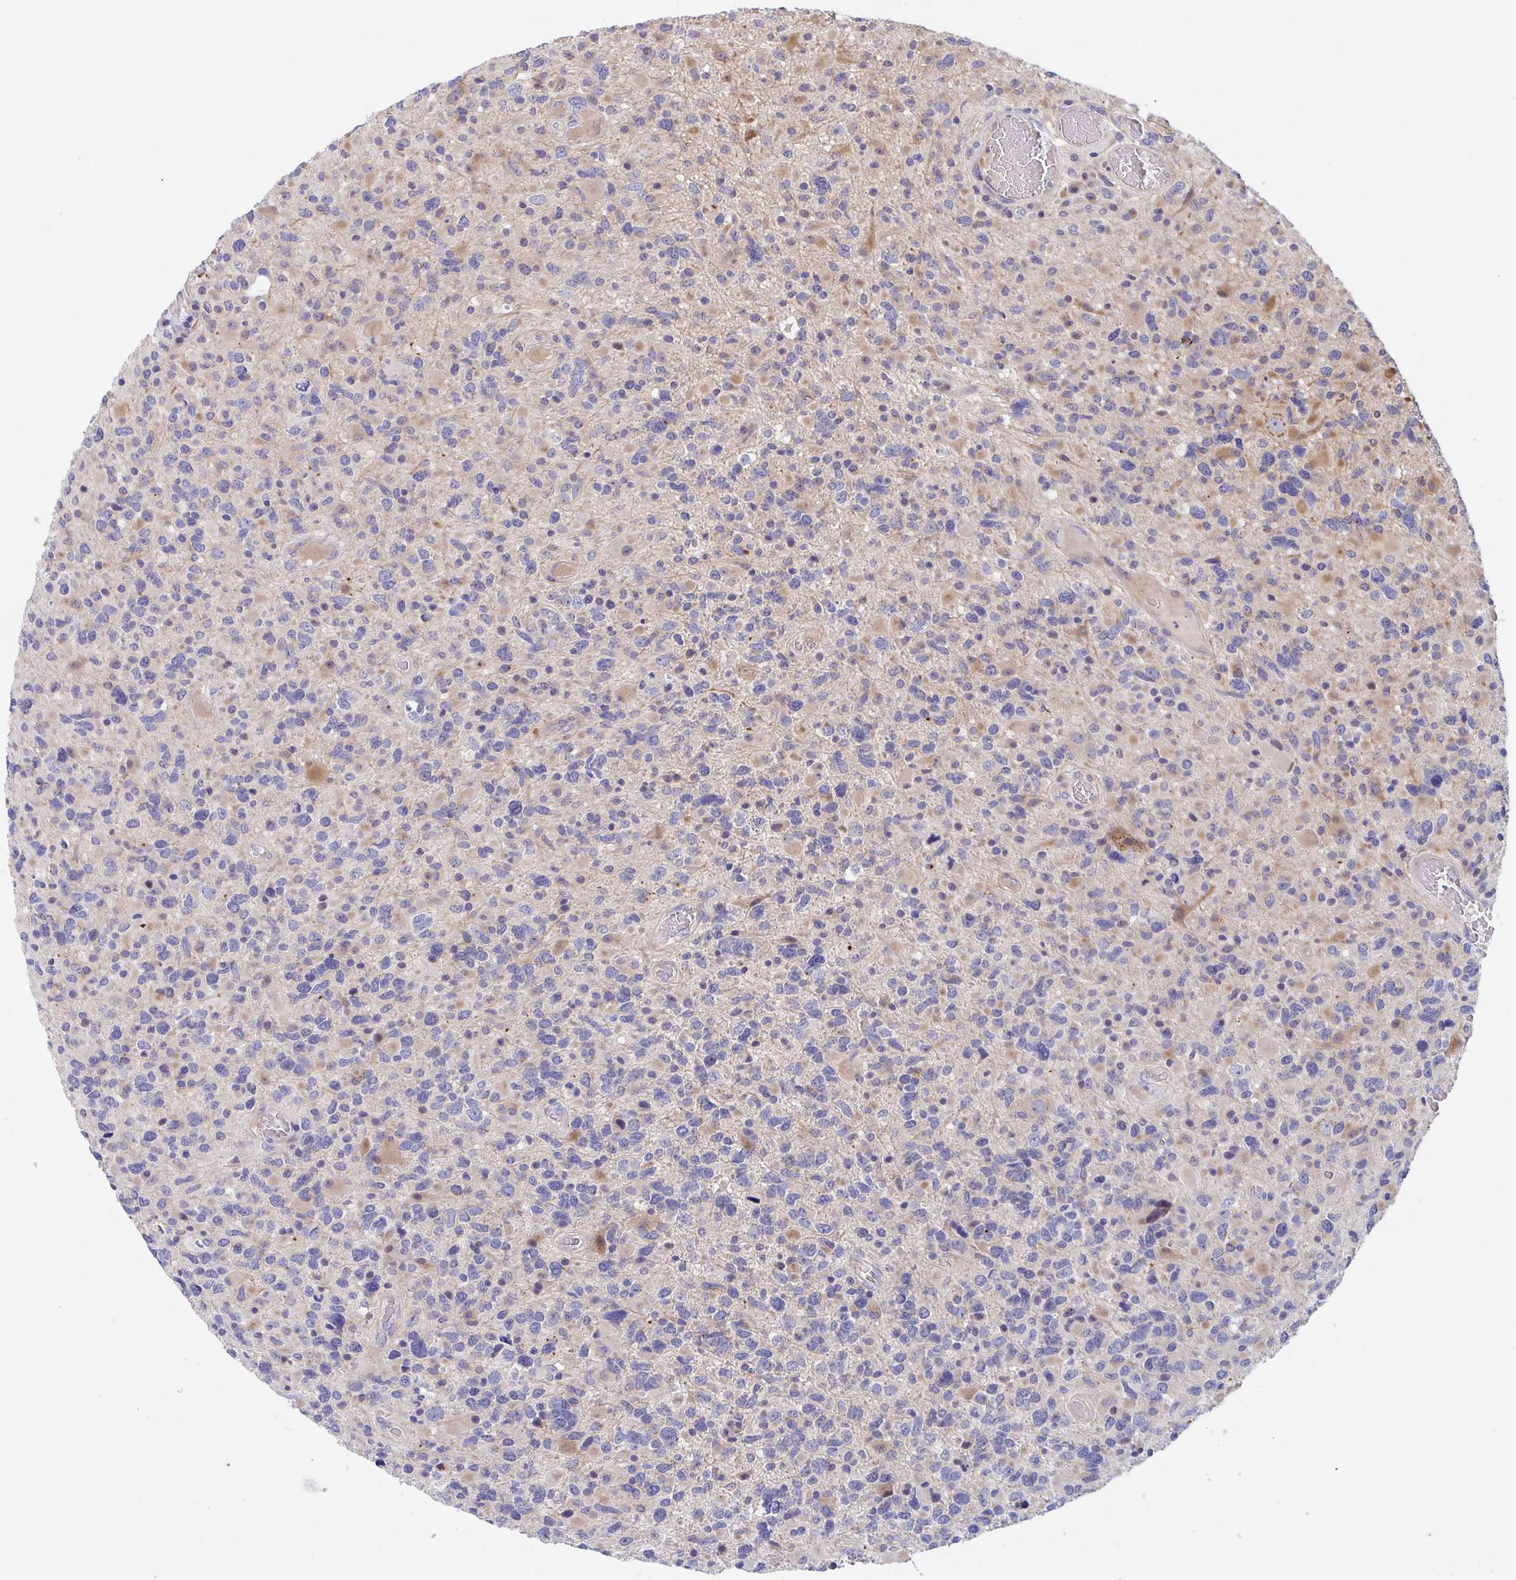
{"staining": {"intensity": "moderate", "quantity": "<25%", "location": "nuclear"}, "tissue": "glioma", "cell_type": "Tumor cells", "image_type": "cancer", "snomed": [{"axis": "morphology", "description": "Glioma, malignant, High grade"}, {"axis": "topography", "description": "Brain"}], "caption": "Moderate nuclear staining for a protein is identified in about <25% of tumor cells of glioma using IHC.", "gene": "P2RX3", "patient": {"sex": "female", "age": 40}}